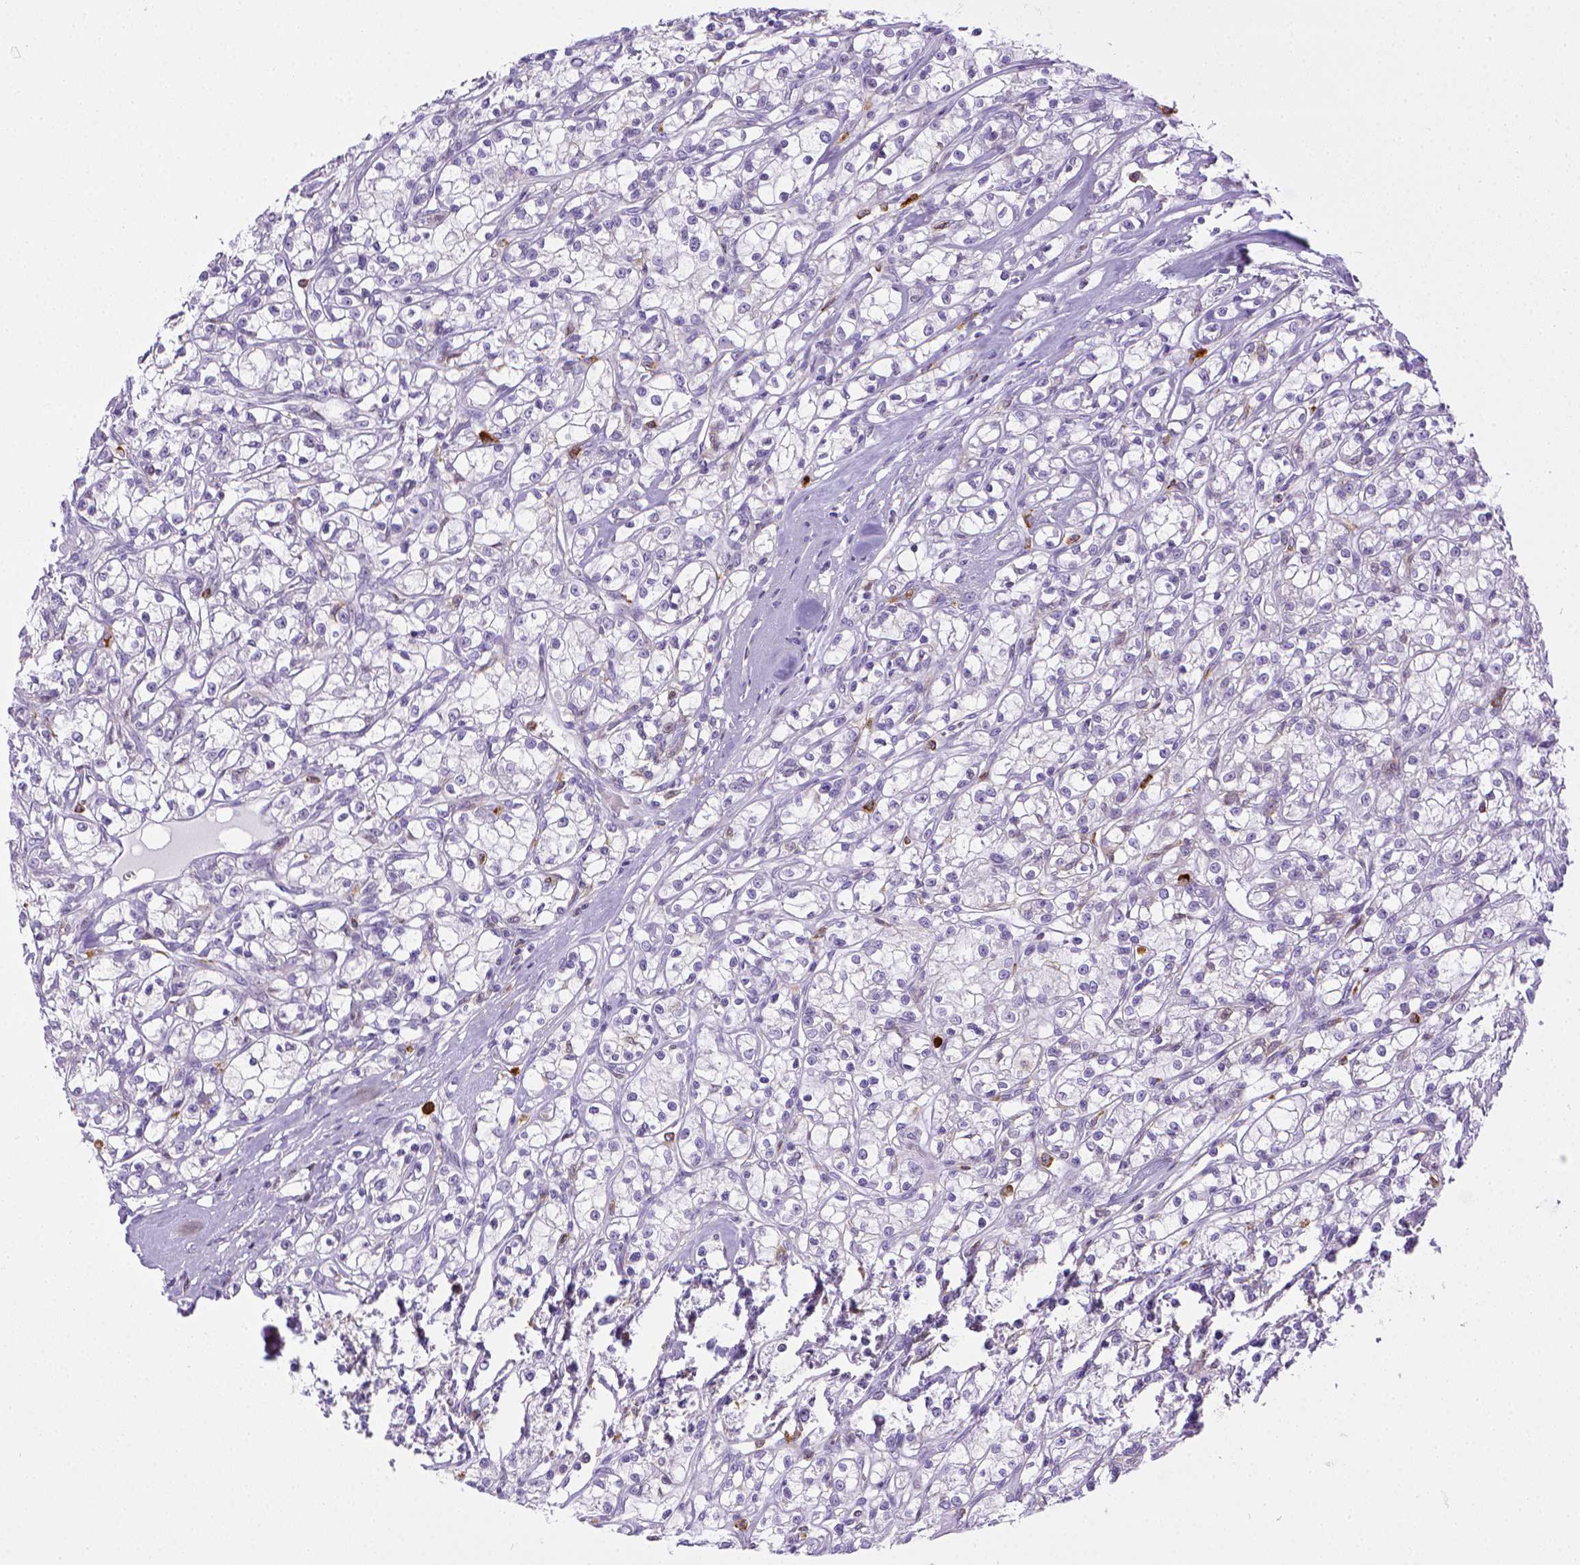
{"staining": {"intensity": "negative", "quantity": "none", "location": "none"}, "tissue": "renal cancer", "cell_type": "Tumor cells", "image_type": "cancer", "snomed": [{"axis": "morphology", "description": "Adenocarcinoma, NOS"}, {"axis": "topography", "description": "Kidney"}], "caption": "Immunohistochemistry (IHC) micrograph of neoplastic tissue: human renal cancer (adenocarcinoma) stained with DAB (3,3'-diaminobenzidine) shows no significant protein positivity in tumor cells. Brightfield microscopy of IHC stained with DAB (3,3'-diaminobenzidine) (brown) and hematoxylin (blue), captured at high magnification.", "gene": "ITGAM", "patient": {"sex": "female", "age": 59}}